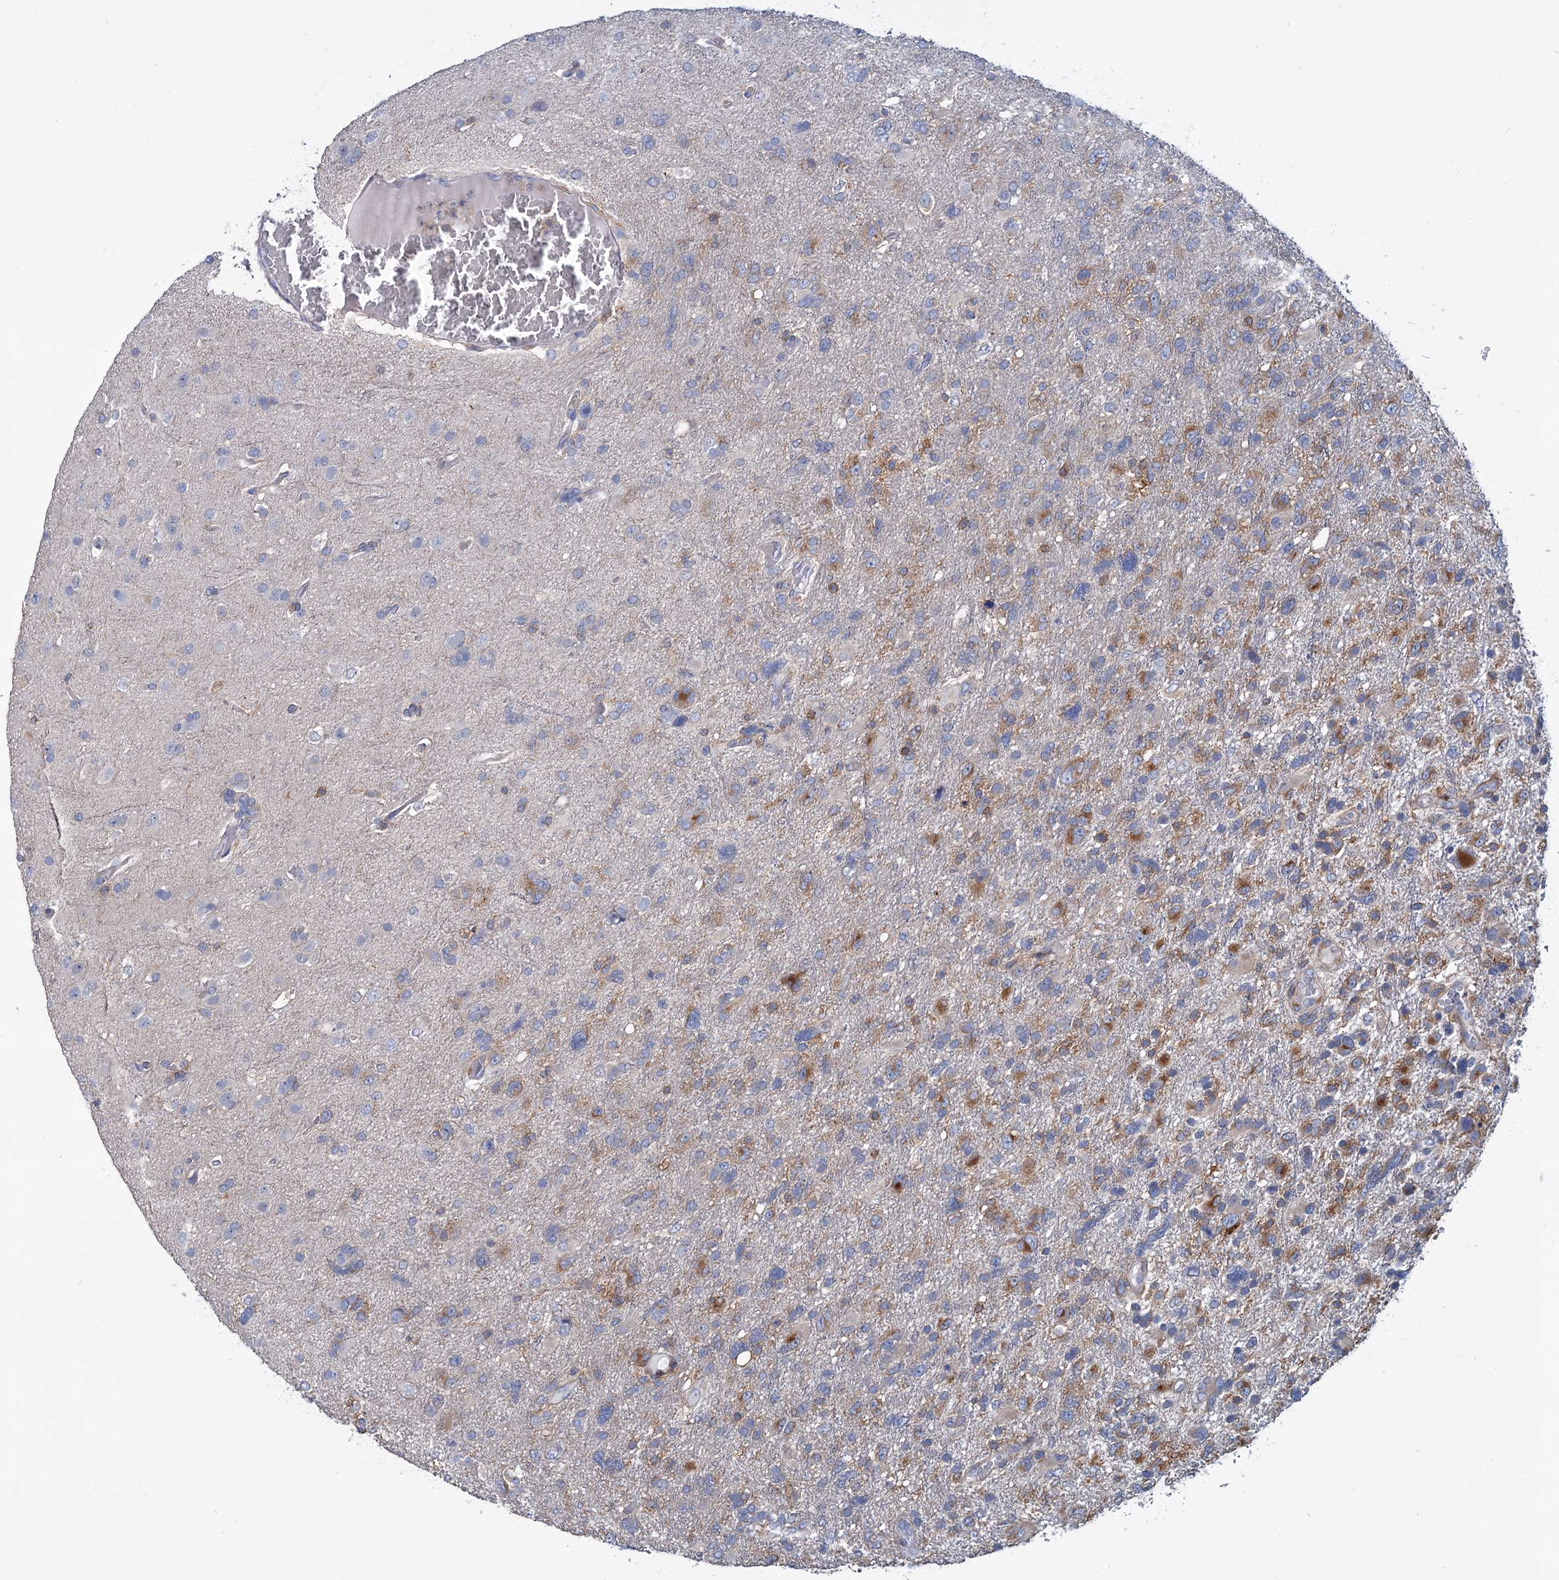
{"staining": {"intensity": "moderate", "quantity": "<25%", "location": "cytoplasmic/membranous"}, "tissue": "glioma", "cell_type": "Tumor cells", "image_type": "cancer", "snomed": [{"axis": "morphology", "description": "Glioma, malignant, High grade"}, {"axis": "topography", "description": "Brain"}], "caption": "A micrograph of human glioma stained for a protein reveals moderate cytoplasmic/membranous brown staining in tumor cells.", "gene": "LRCH4", "patient": {"sex": "male", "age": 61}}